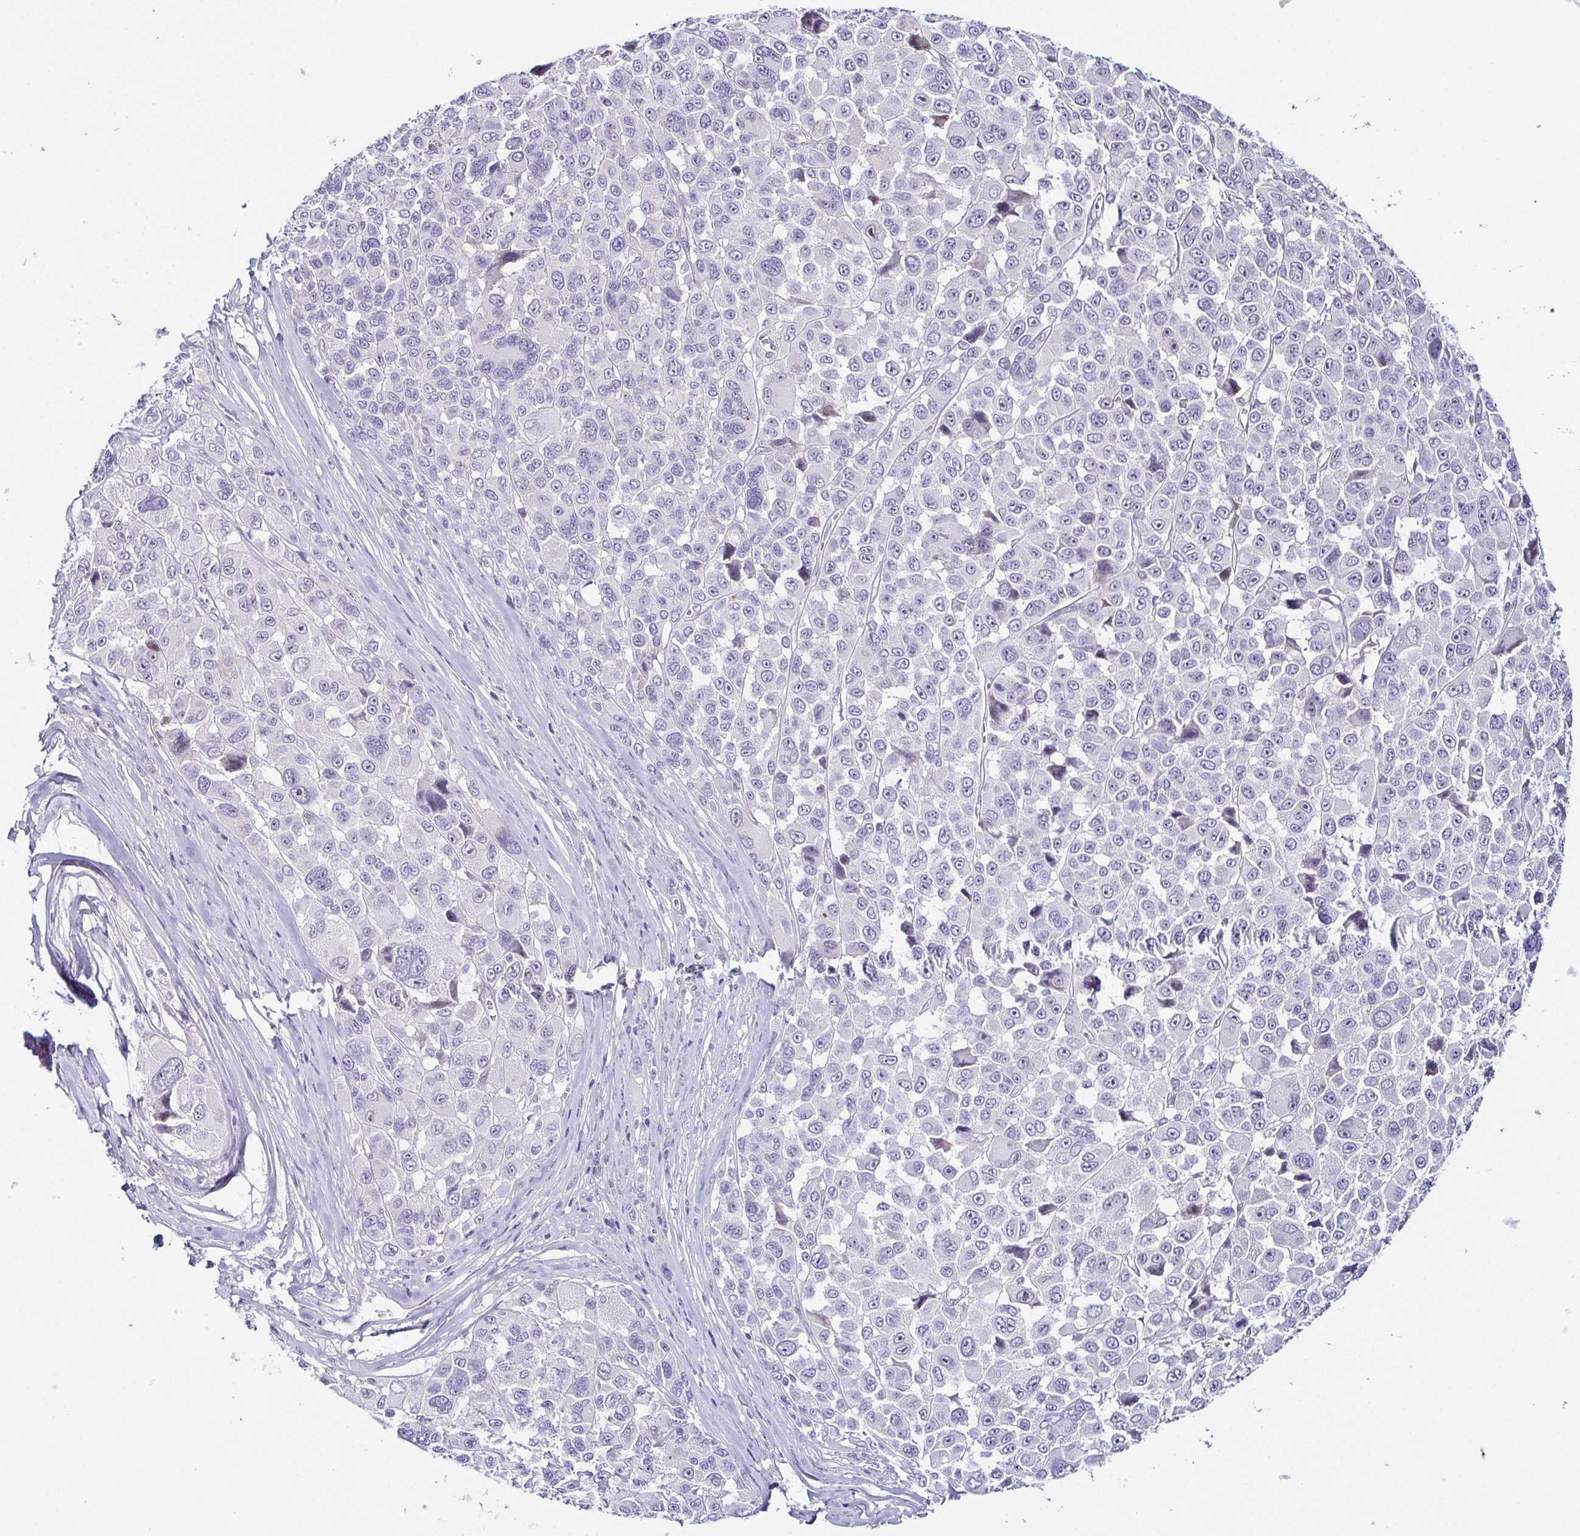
{"staining": {"intensity": "negative", "quantity": "none", "location": "none"}, "tissue": "melanoma", "cell_type": "Tumor cells", "image_type": "cancer", "snomed": [{"axis": "morphology", "description": "Malignant melanoma, NOS"}, {"axis": "topography", "description": "Skin"}], "caption": "Histopathology image shows no significant protein positivity in tumor cells of melanoma.", "gene": "FAM162B", "patient": {"sex": "female", "age": 66}}